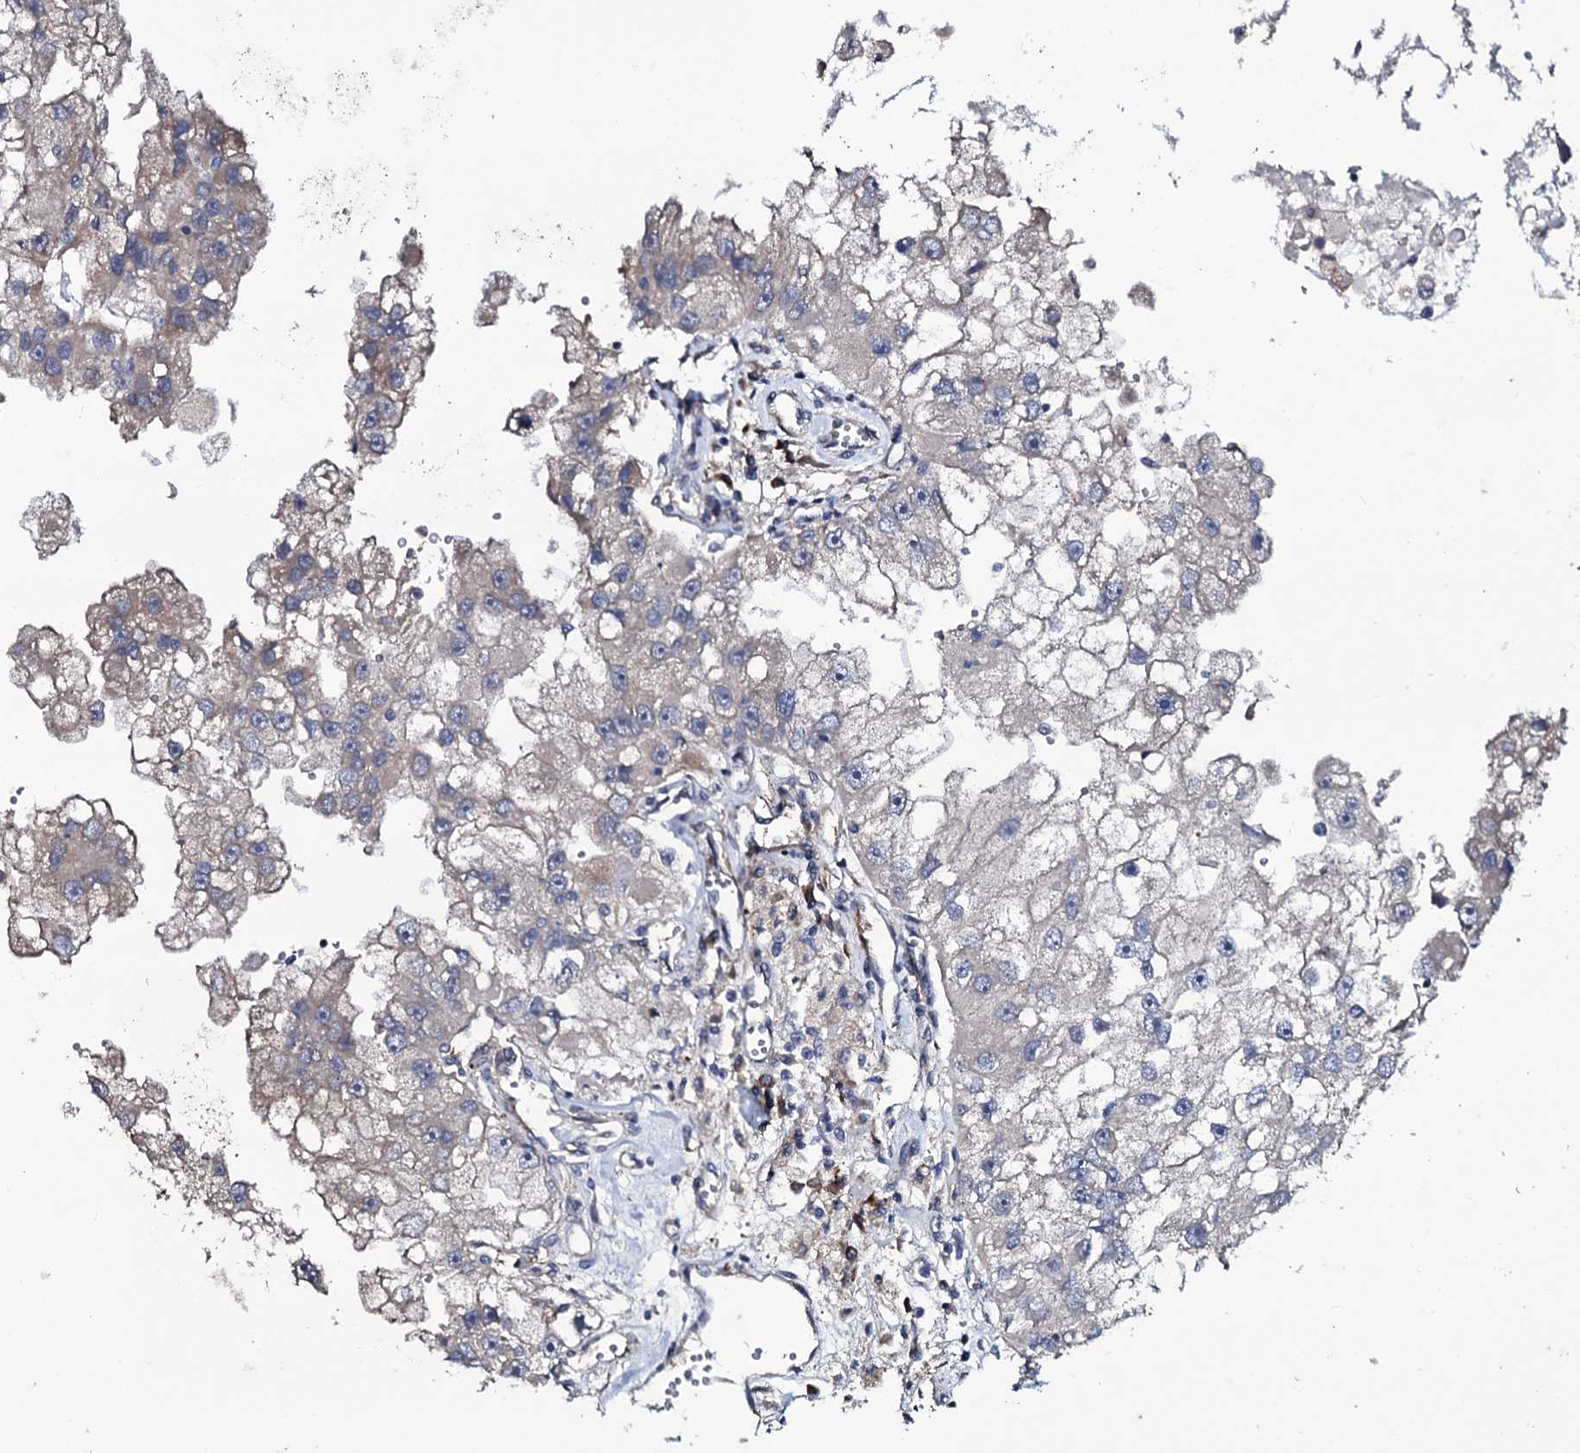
{"staining": {"intensity": "negative", "quantity": "none", "location": "none"}, "tissue": "renal cancer", "cell_type": "Tumor cells", "image_type": "cancer", "snomed": [{"axis": "morphology", "description": "Adenocarcinoma, NOS"}, {"axis": "topography", "description": "Kidney"}], "caption": "Immunohistochemical staining of renal cancer (adenocarcinoma) demonstrates no significant staining in tumor cells.", "gene": "IL12B", "patient": {"sex": "male", "age": 63}}